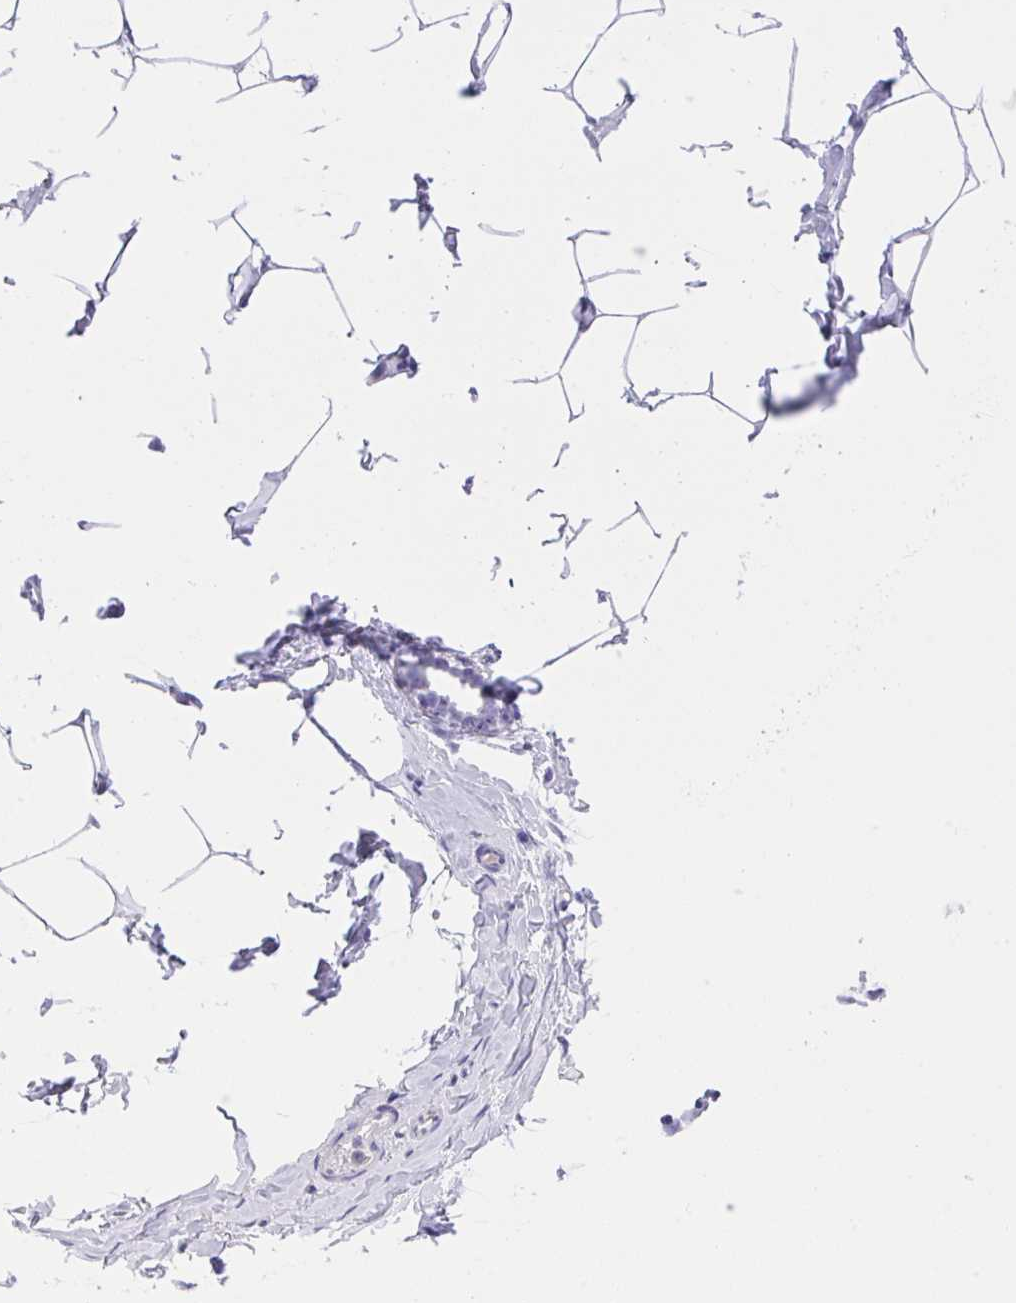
{"staining": {"intensity": "negative", "quantity": "none", "location": "none"}, "tissue": "breast", "cell_type": "Adipocytes", "image_type": "normal", "snomed": [{"axis": "morphology", "description": "Normal tissue, NOS"}, {"axis": "topography", "description": "Breast"}], "caption": "Immunohistochemistry (IHC) photomicrograph of normal breast: breast stained with DAB shows no significant protein staining in adipocytes.", "gene": "MS4A12", "patient": {"sex": "female", "age": 27}}